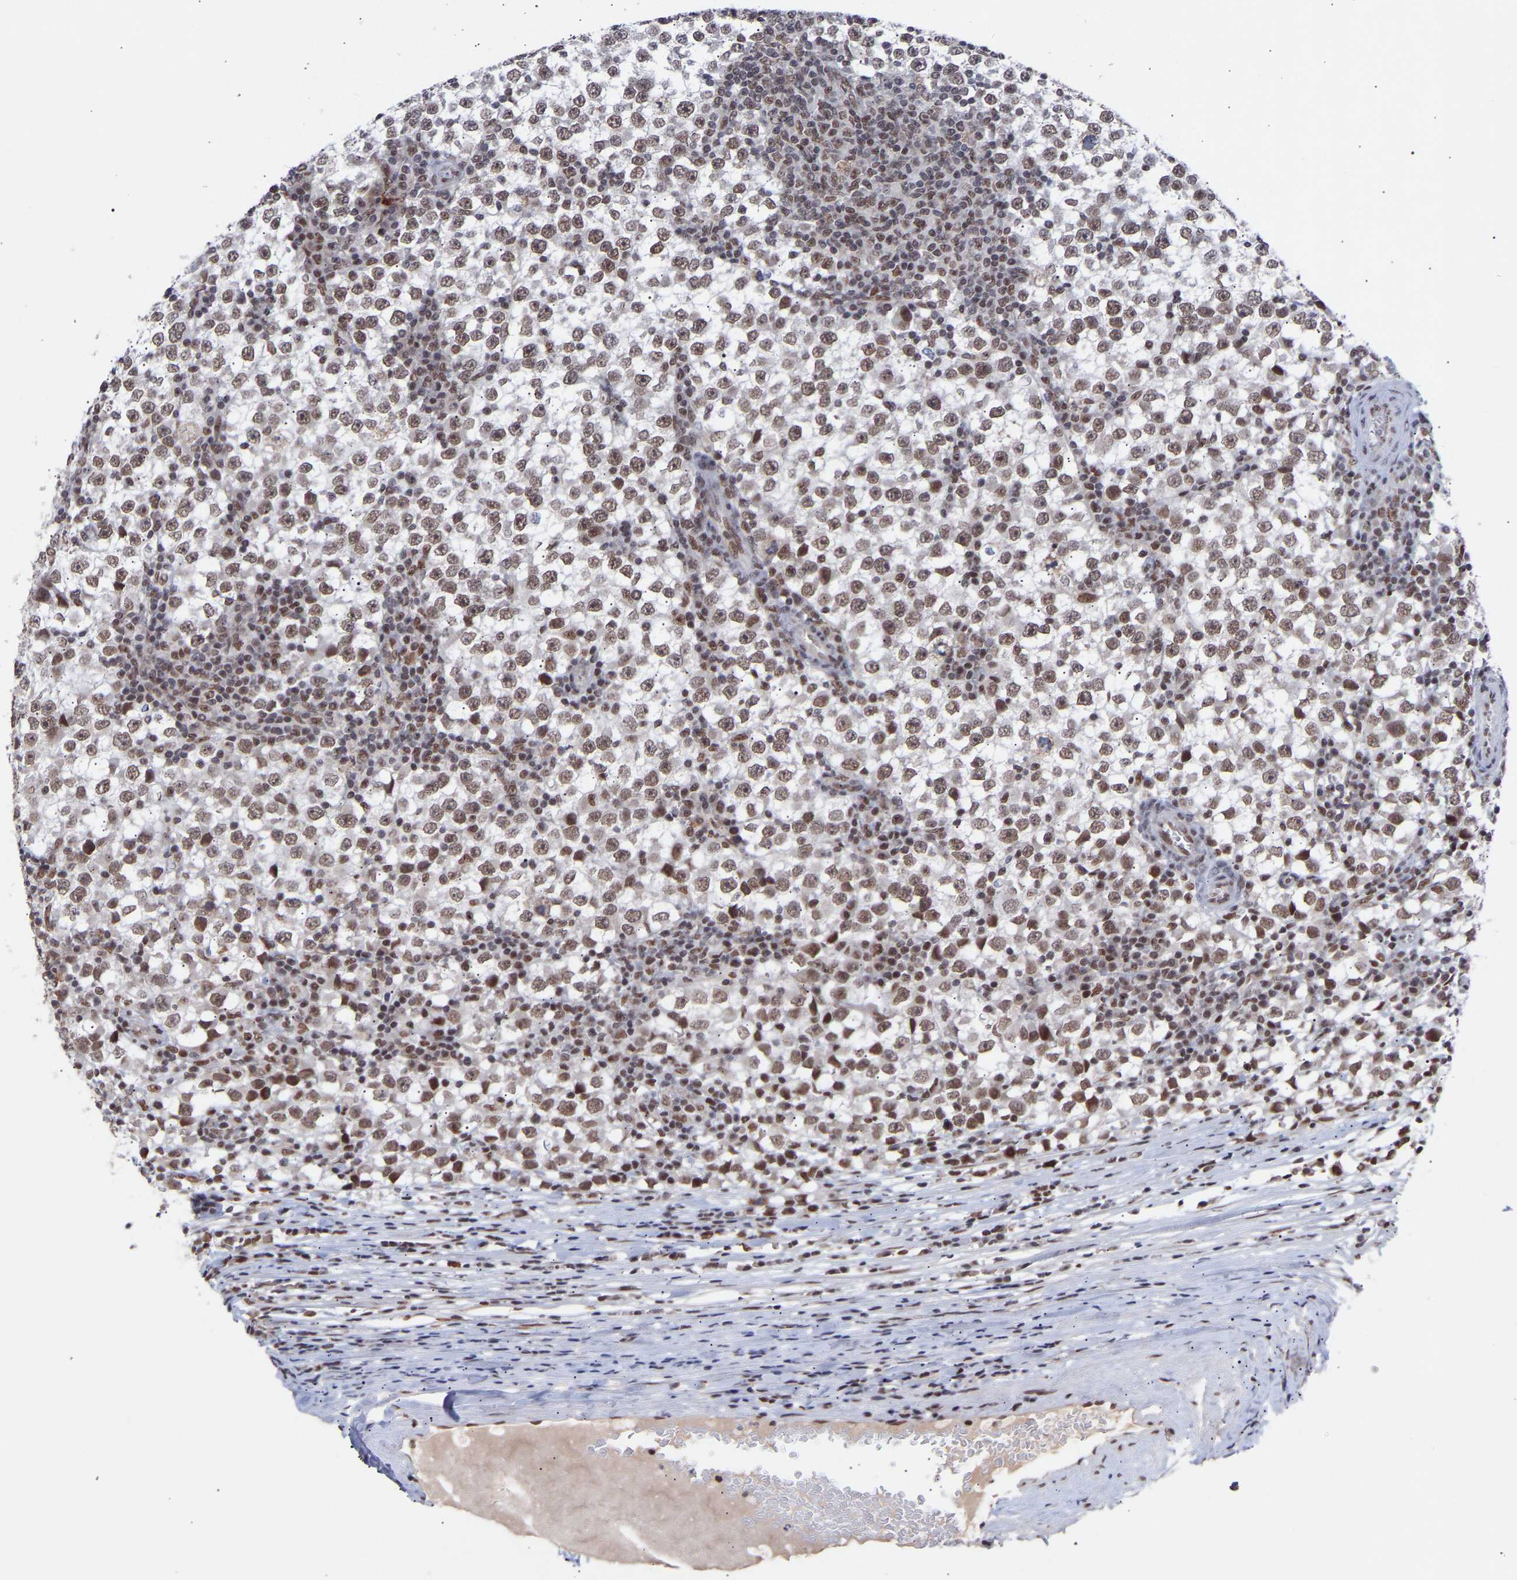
{"staining": {"intensity": "moderate", "quantity": "25%-75%", "location": "nuclear"}, "tissue": "testis cancer", "cell_type": "Tumor cells", "image_type": "cancer", "snomed": [{"axis": "morphology", "description": "Seminoma, NOS"}, {"axis": "topography", "description": "Testis"}], "caption": "Immunohistochemical staining of human testis seminoma displays moderate nuclear protein expression in about 25%-75% of tumor cells. (DAB (3,3'-diaminobenzidine) IHC with brightfield microscopy, high magnification).", "gene": "RBM15", "patient": {"sex": "male", "age": 65}}